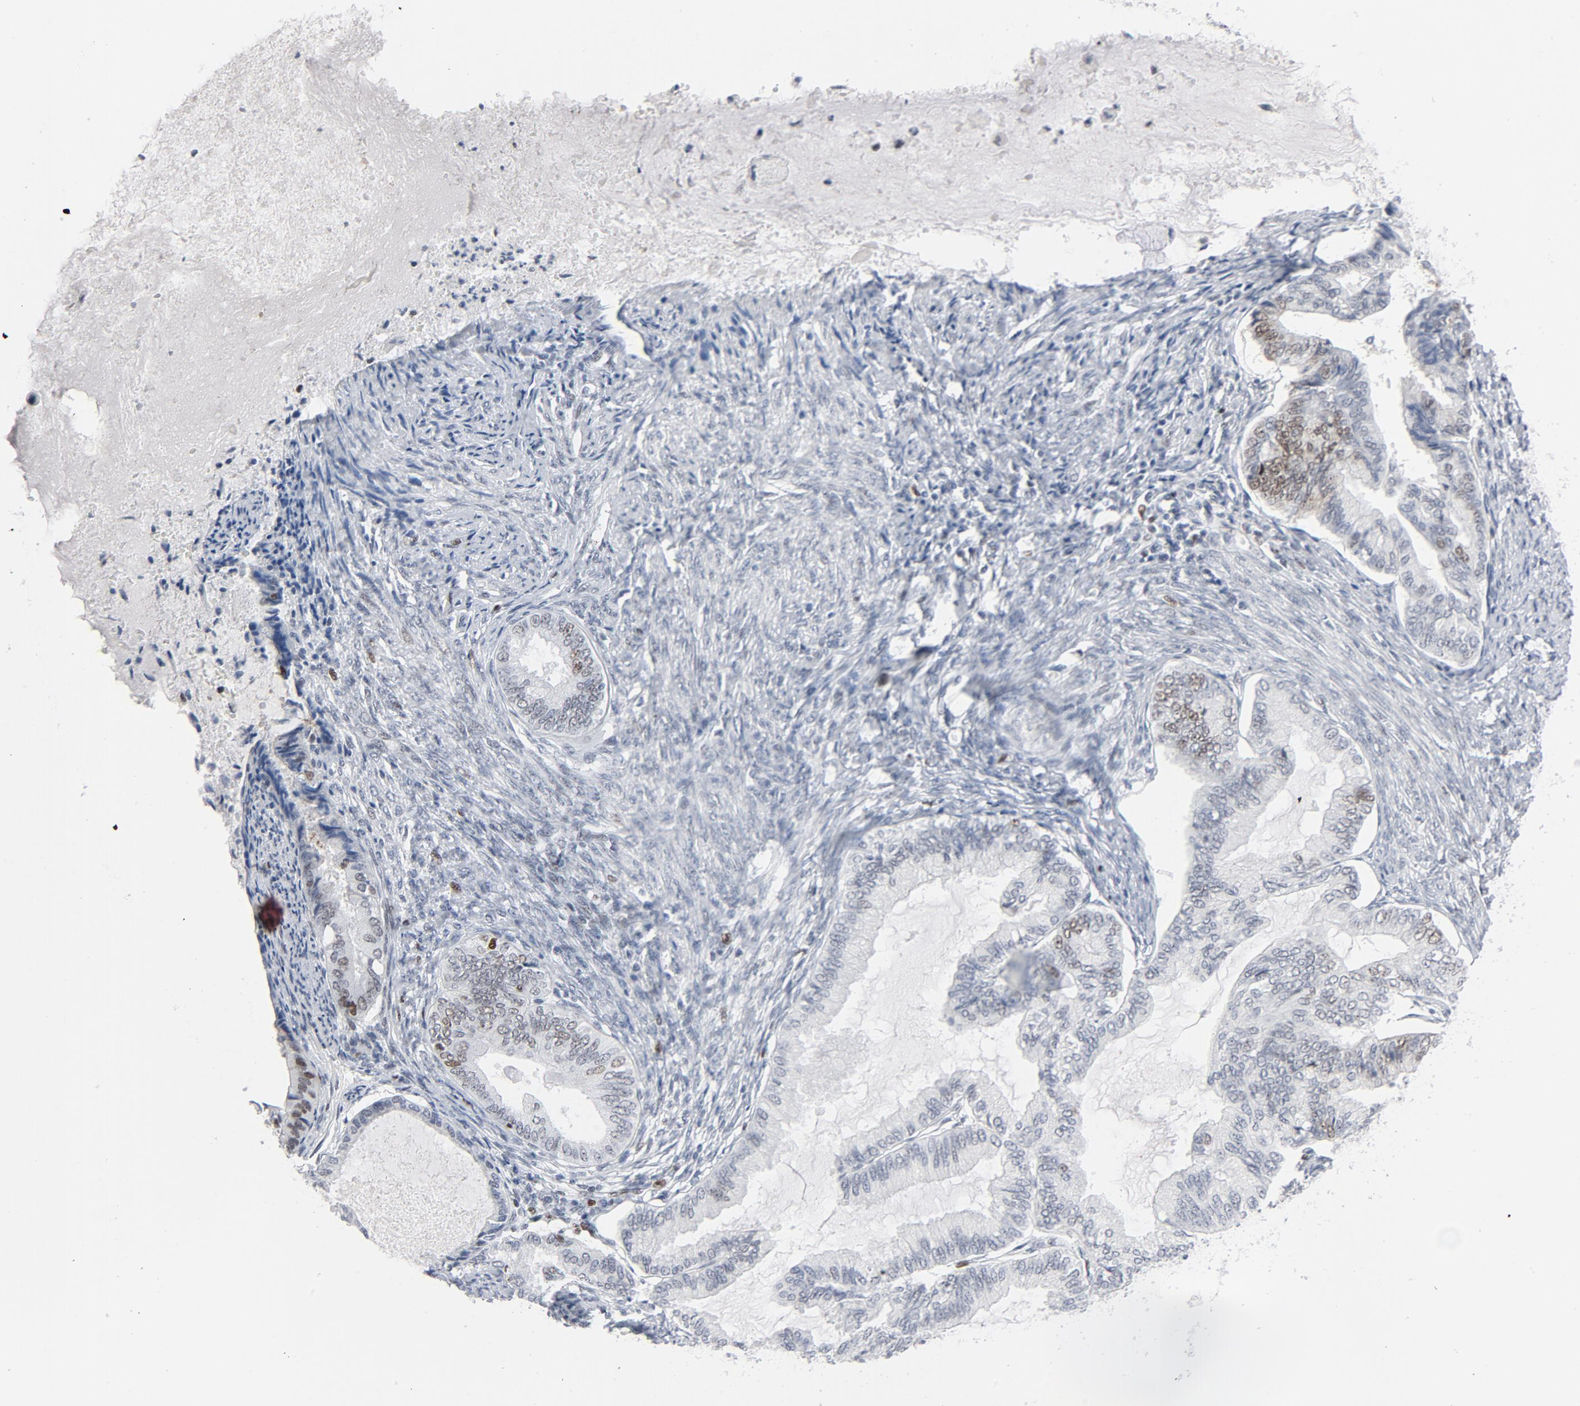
{"staining": {"intensity": "moderate", "quantity": "<25%", "location": "nuclear"}, "tissue": "endometrial cancer", "cell_type": "Tumor cells", "image_type": "cancer", "snomed": [{"axis": "morphology", "description": "Adenocarcinoma, NOS"}, {"axis": "topography", "description": "Endometrium"}], "caption": "Endometrial adenocarcinoma stained with a brown dye demonstrates moderate nuclear positive staining in about <25% of tumor cells.", "gene": "POLD1", "patient": {"sex": "female", "age": 86}}